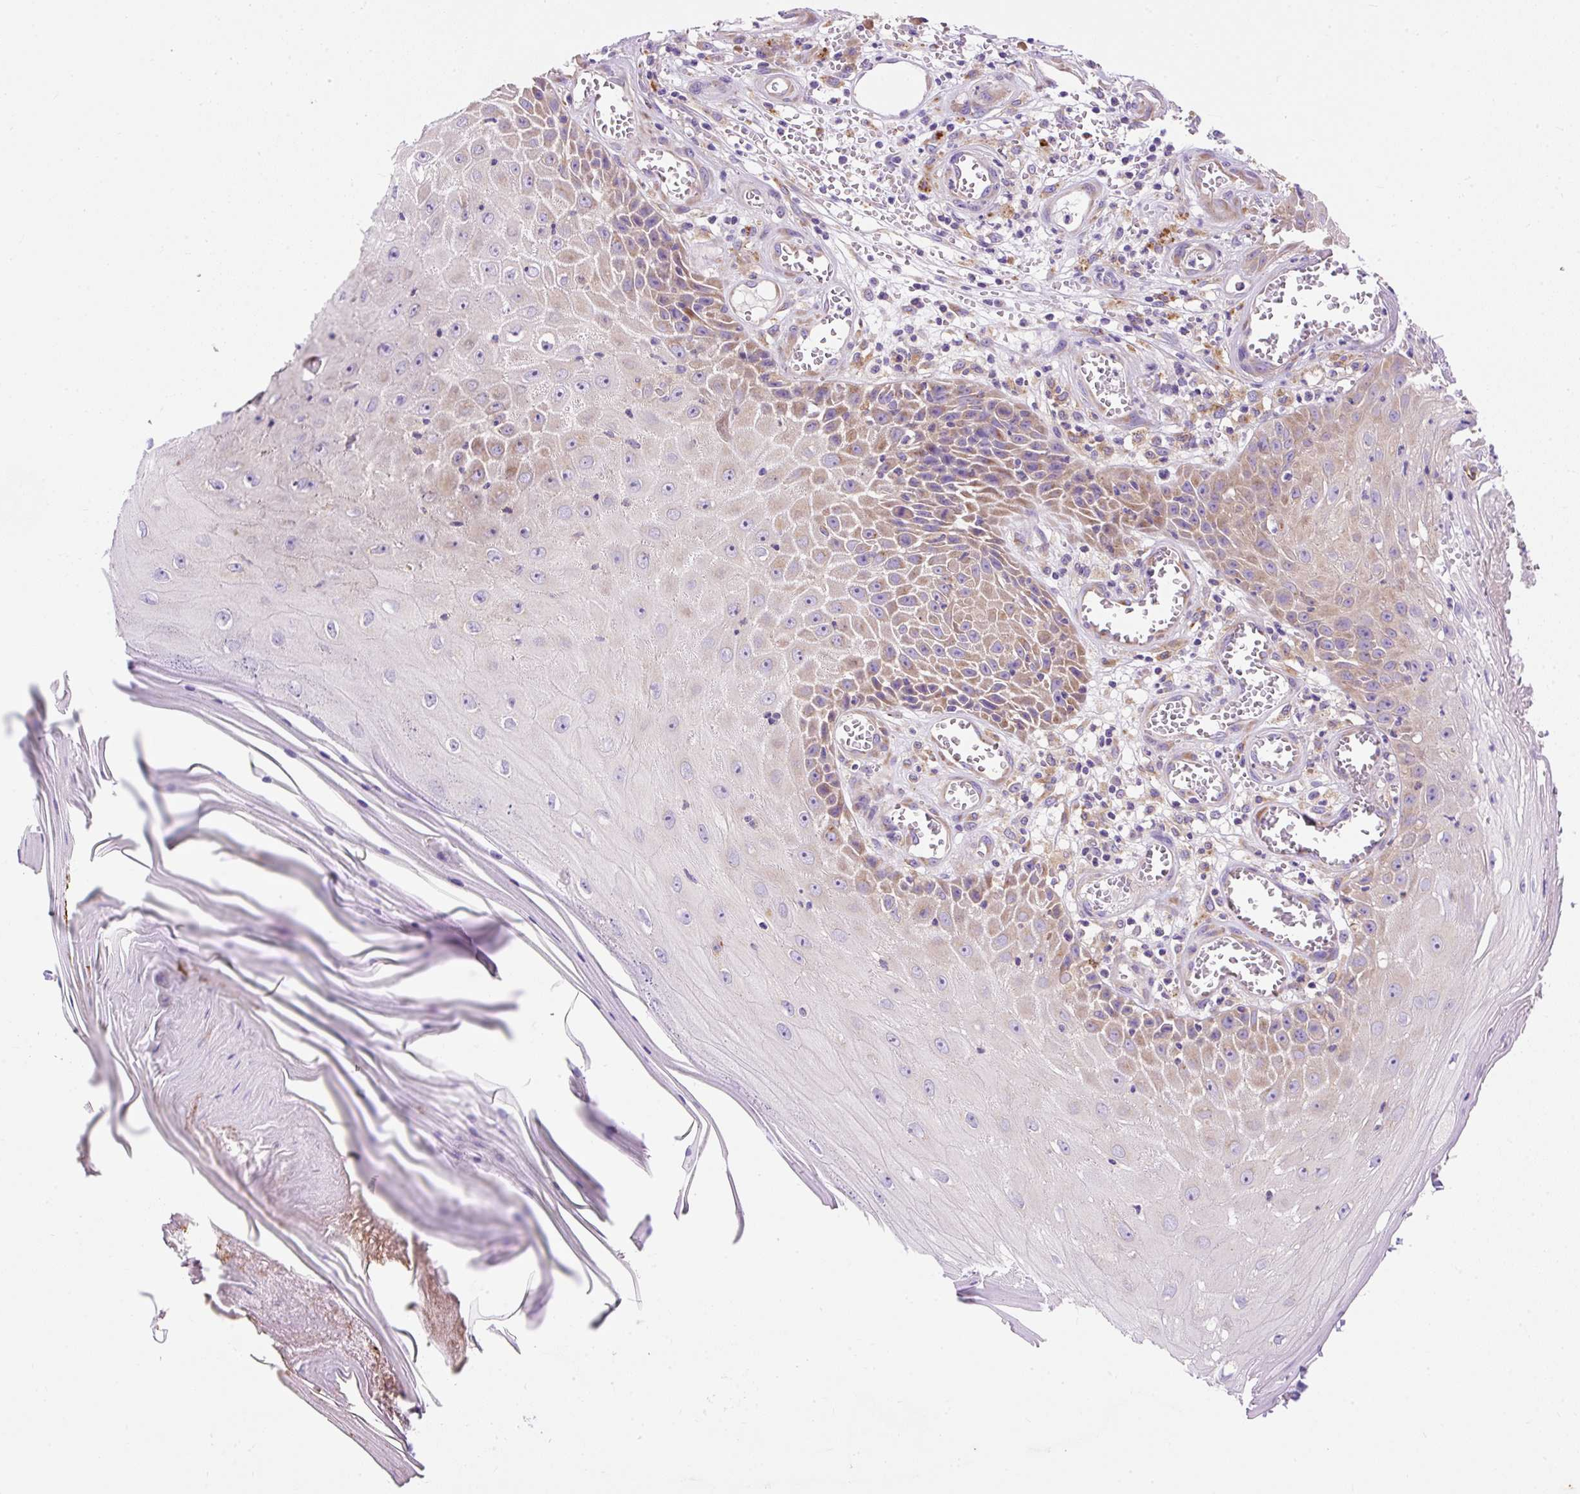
{"staining": {"intensity": "weak", "quantity": "25%-75%", "location": "cytoplasmic/membranous"}, "tissue": "skin cancer", "cell_type": "Tumor cells", "image_type": "cancer", "snomed": [{"axis": "morphology", "description": "Squamous cell carcinoma, NOS"}, {"axis": "topography", "description": "Skin"}], "caption": "Protein staining reveals weak cytoplasmic/membranous staining in about 25%-75% of tumor cells in skin squamous cell carcinoma.", "gene": "OR4K15", "patient": {"sex": "female", "age": 73}}